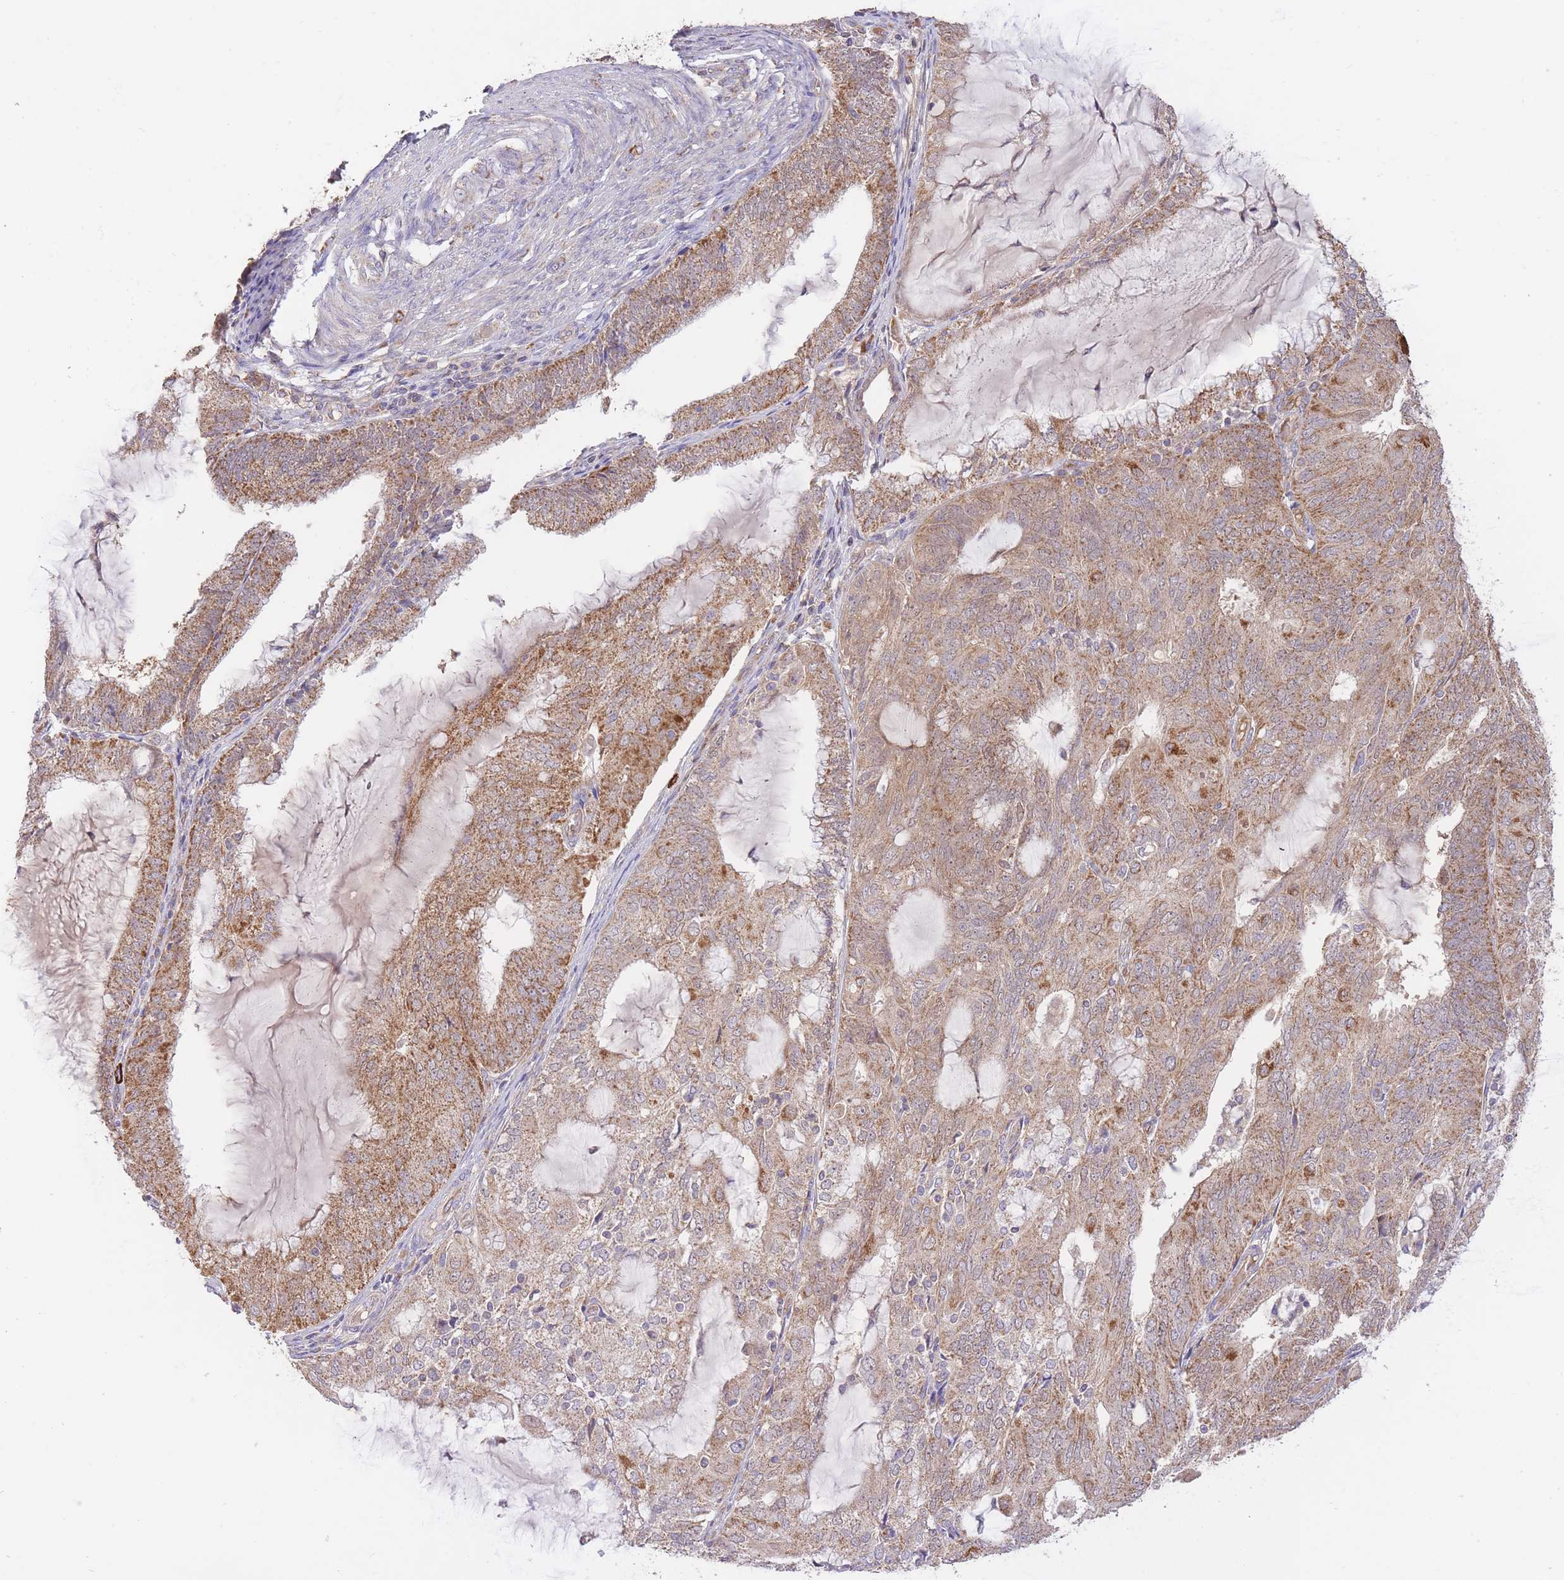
{"staining": {"intensity": "moderate", "quantity": ">75%", "location": "cytoplasmic/membranous"}, "tissue": "endometrial cancer", "cell_type": "Tumor cells", "image_type": "cancer", "snomed": [{"axis": "morphology", "description": "Adenocarcinoma, NOS"}, {"axis": "topography", "description": "Endometrium"}], "caption": "Endometrial cancer tissue reveals moderate cytoplasmic/membranous staining in about >75% of tumor cells, visualized by immunohistochemistry.", "gene": "PREP", "patient": {"sex": "female", "age": 81}}